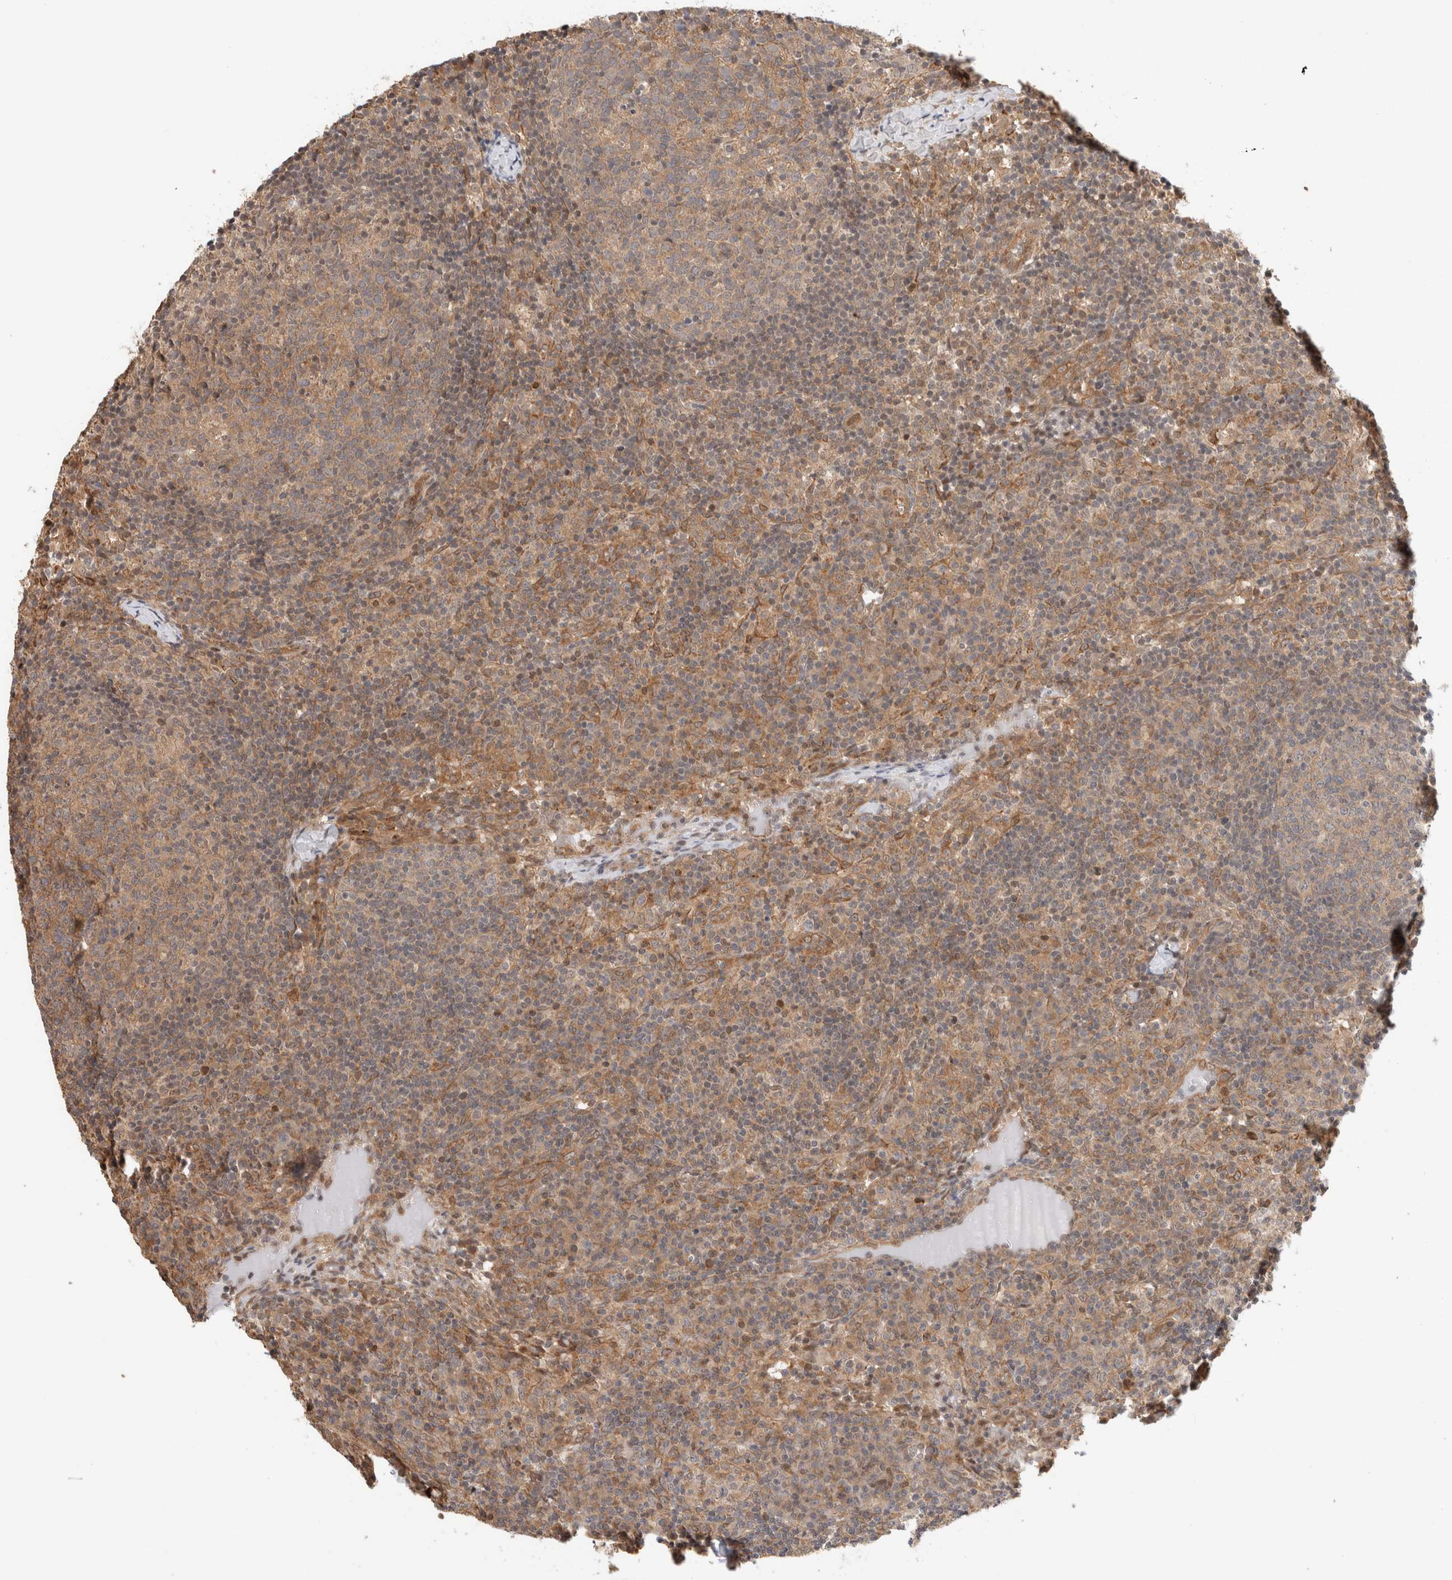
{"staining": {"intensity": "moderate", "quantity": "25%-75%", "location": "cytoplasmic/membranous"}, "tissue": "lymph node", "cell_type": "Germinal center cells", "image_type": "normal", "snomed": [{"axis": "morphology", "description": "Normal tissue, NOS"}, {"axis": "morphology", "description": "Inflammation, NOS"}, {"axis": "topography", "description": "Lymph node"}], "caption": "Immunohistochemical staining of benign human lymph node displays moderate cytoplasmic/membranous protein expression in approximately 25%-75% of germinal center cells. The staining was performed using DAB (3,3'-diaminobenzidine), with brown indicating positive protein expression. Nuclei are stained blue with hematoxylin.", "gene": "OTUD6B", "patient": {"sex": "male", "age": 55}}